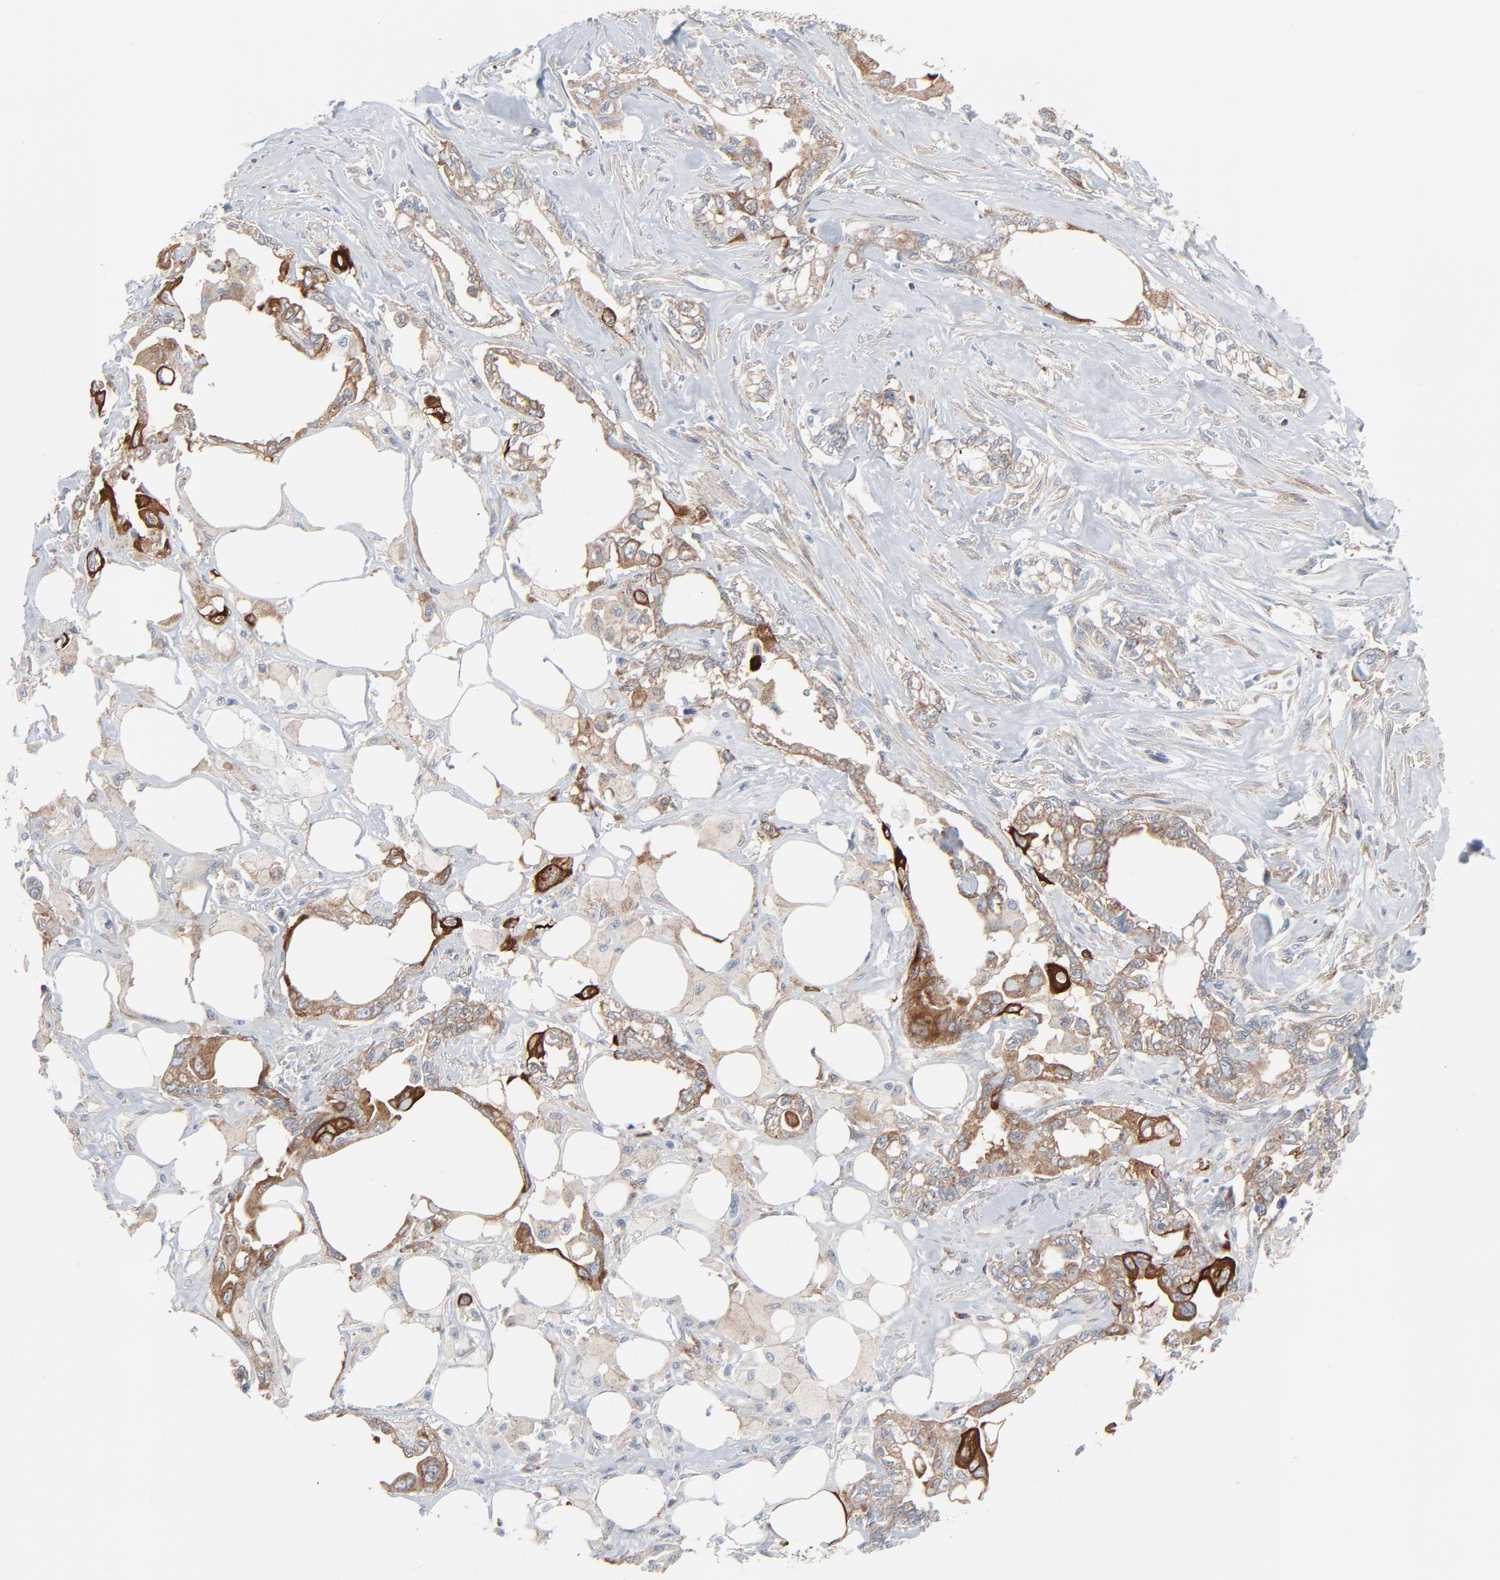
{"staining": {"intensity": "strong", "quantity": ">75%", "location": "cytoplasmic/membranous"}, "tissue": "pancreatic cancer", "cell_type": "Tumor cells", "image_type": "cancer", "snomed": [{"axis": "morphology", "description": "Normal tissue, NOS"}, {"axis": "topography", "description": "Pancreas"}], "caption": "Human pancreatic cancer stained with a brown dye demonstrates strong cytoplasmic/membranous positive staining in about >75% of tumor cells.", "gene": "OPTN", "patient": {"sex": "male", "age": 42}}